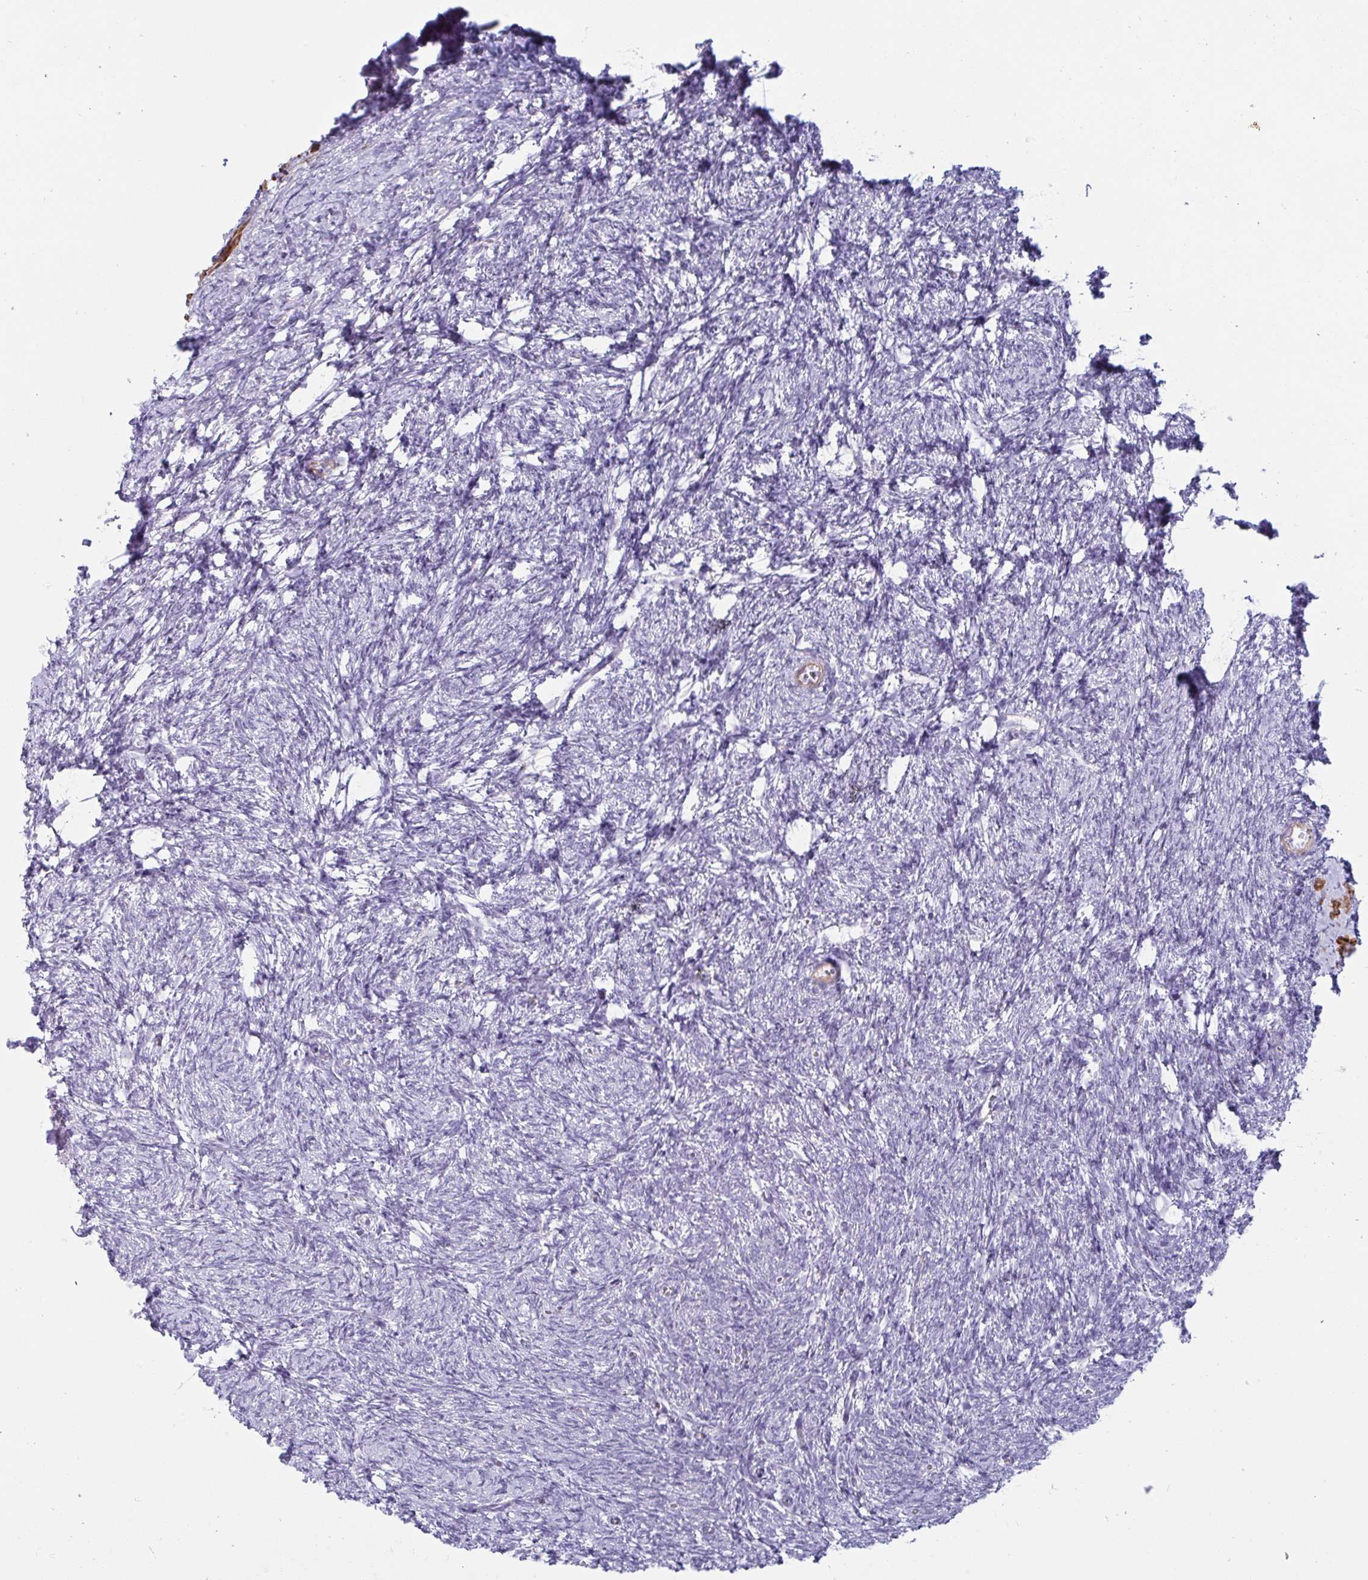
{"staining": {"intensity": "negative", "quantity": "none", "location": "none"}, "tissue": "ovary", "cell_type": "Ovarian stroma cells", "image_type": "normal", "snomed": [{"axis": "morphology", "description": "Normal tissue, NOS"}, {"axis": "topography", "description": "Ovary"}], "caption": "DAB (3,3'-diaminobenzidine) immunohistochemical staining of unremarkable ovary exhibits no significant expression in ovarian stroma cells. (DAB immunohistochemistry, high magnification).", "gene": "OR5P3", "patient": {"sex": "female", "age": 41}}